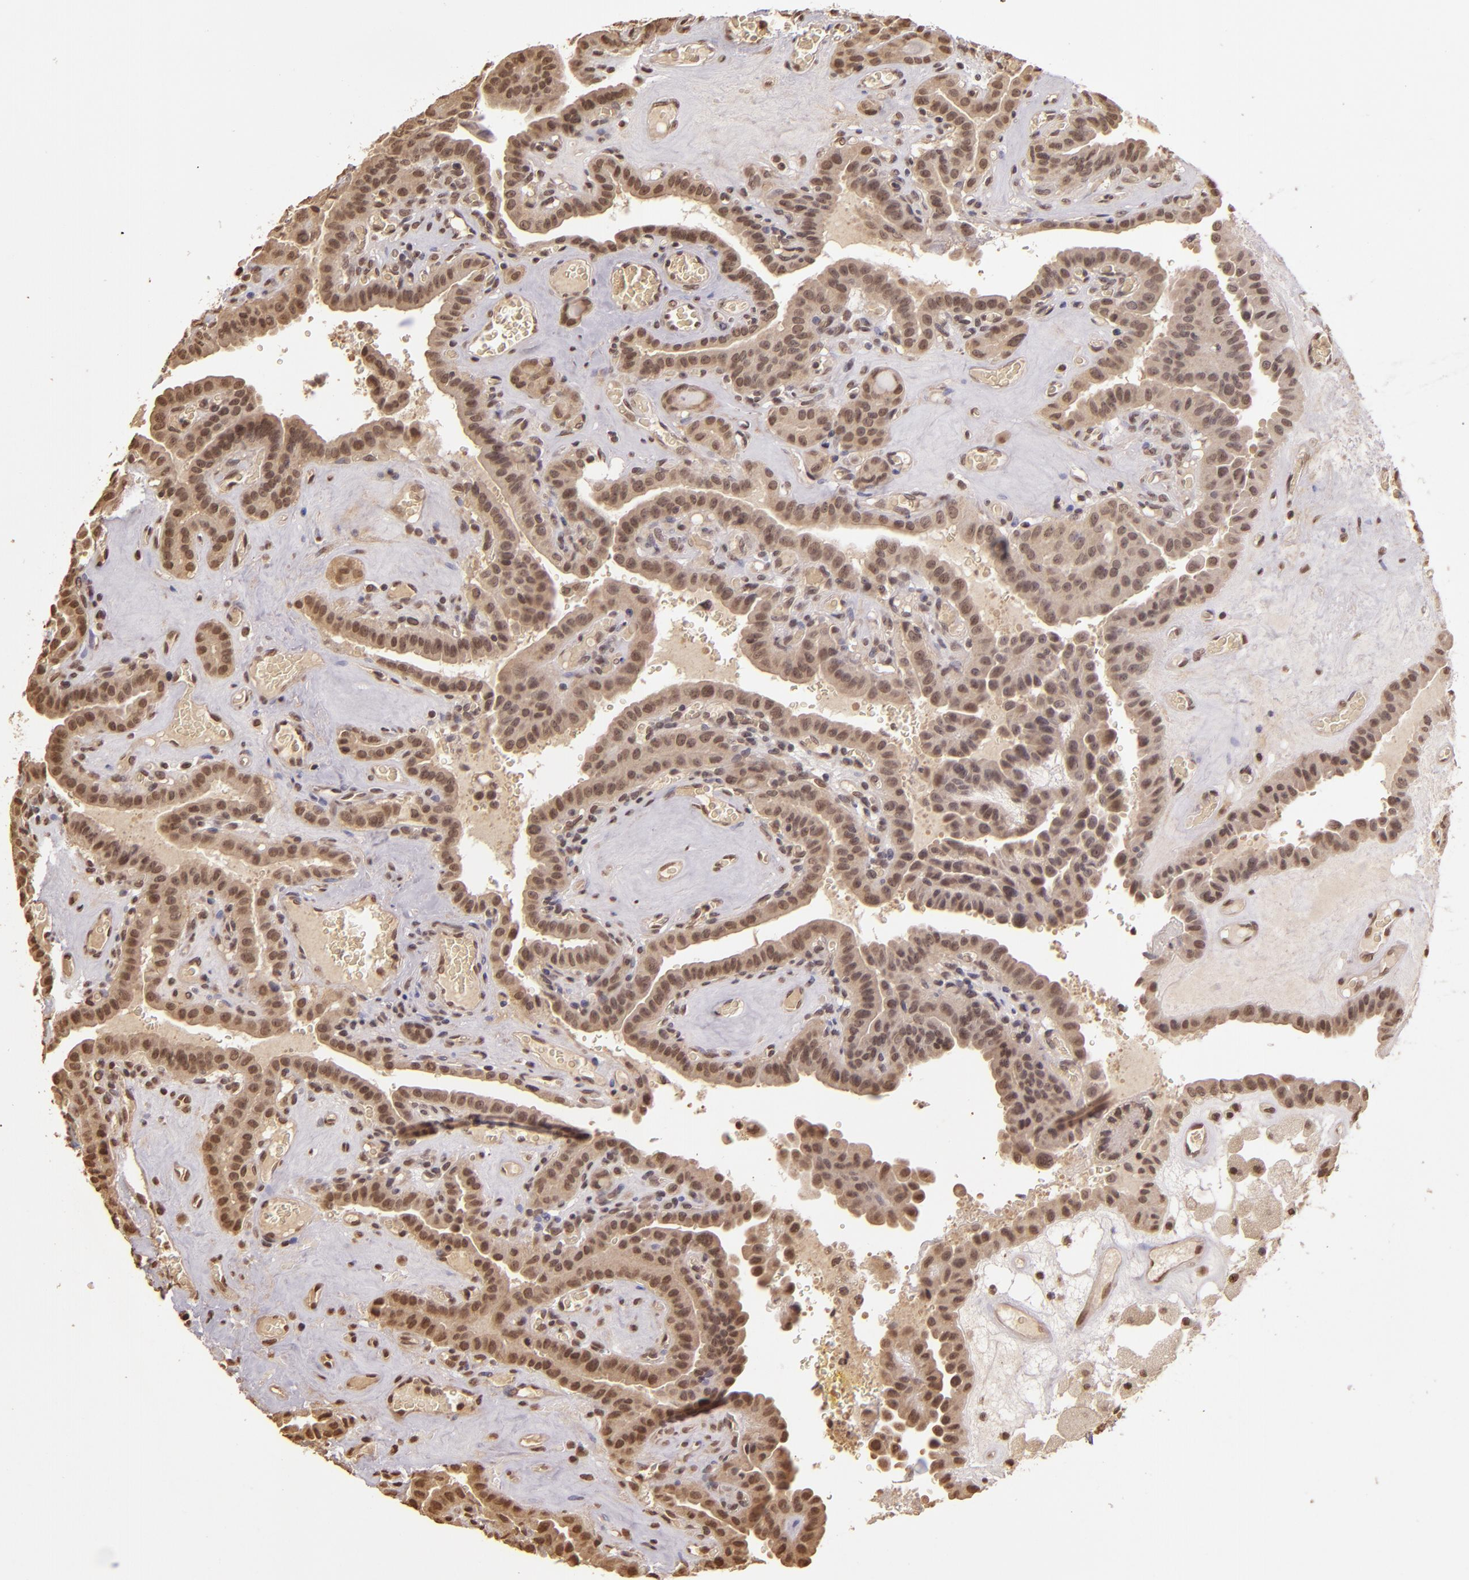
{"staining": {"intensity": "weak", "quantity": ">75%", "location": "cytoplasmic/membranous,nuclear"}, "tissue": "thyroid cancer", "cell_type": "Tumor cells", "image_type": "cancer", "snomed": [{"axis": "morphology", "description": "Papillary adenocarcinoma, NOS"}, {"axis": "topography", "description": "Thyroid gland"}], "caption": "Protein analysis of thyroid cancer tissue reveals weak cytoplasmic/membranous and nuclear expression in about >75% of tumor cells. (DAB (3,3'-diaminobenzidine) IHC with brightfield microscopy, high magnification).", "gene": "CUL1", "patient": {"sex": "male", "age": 87}}